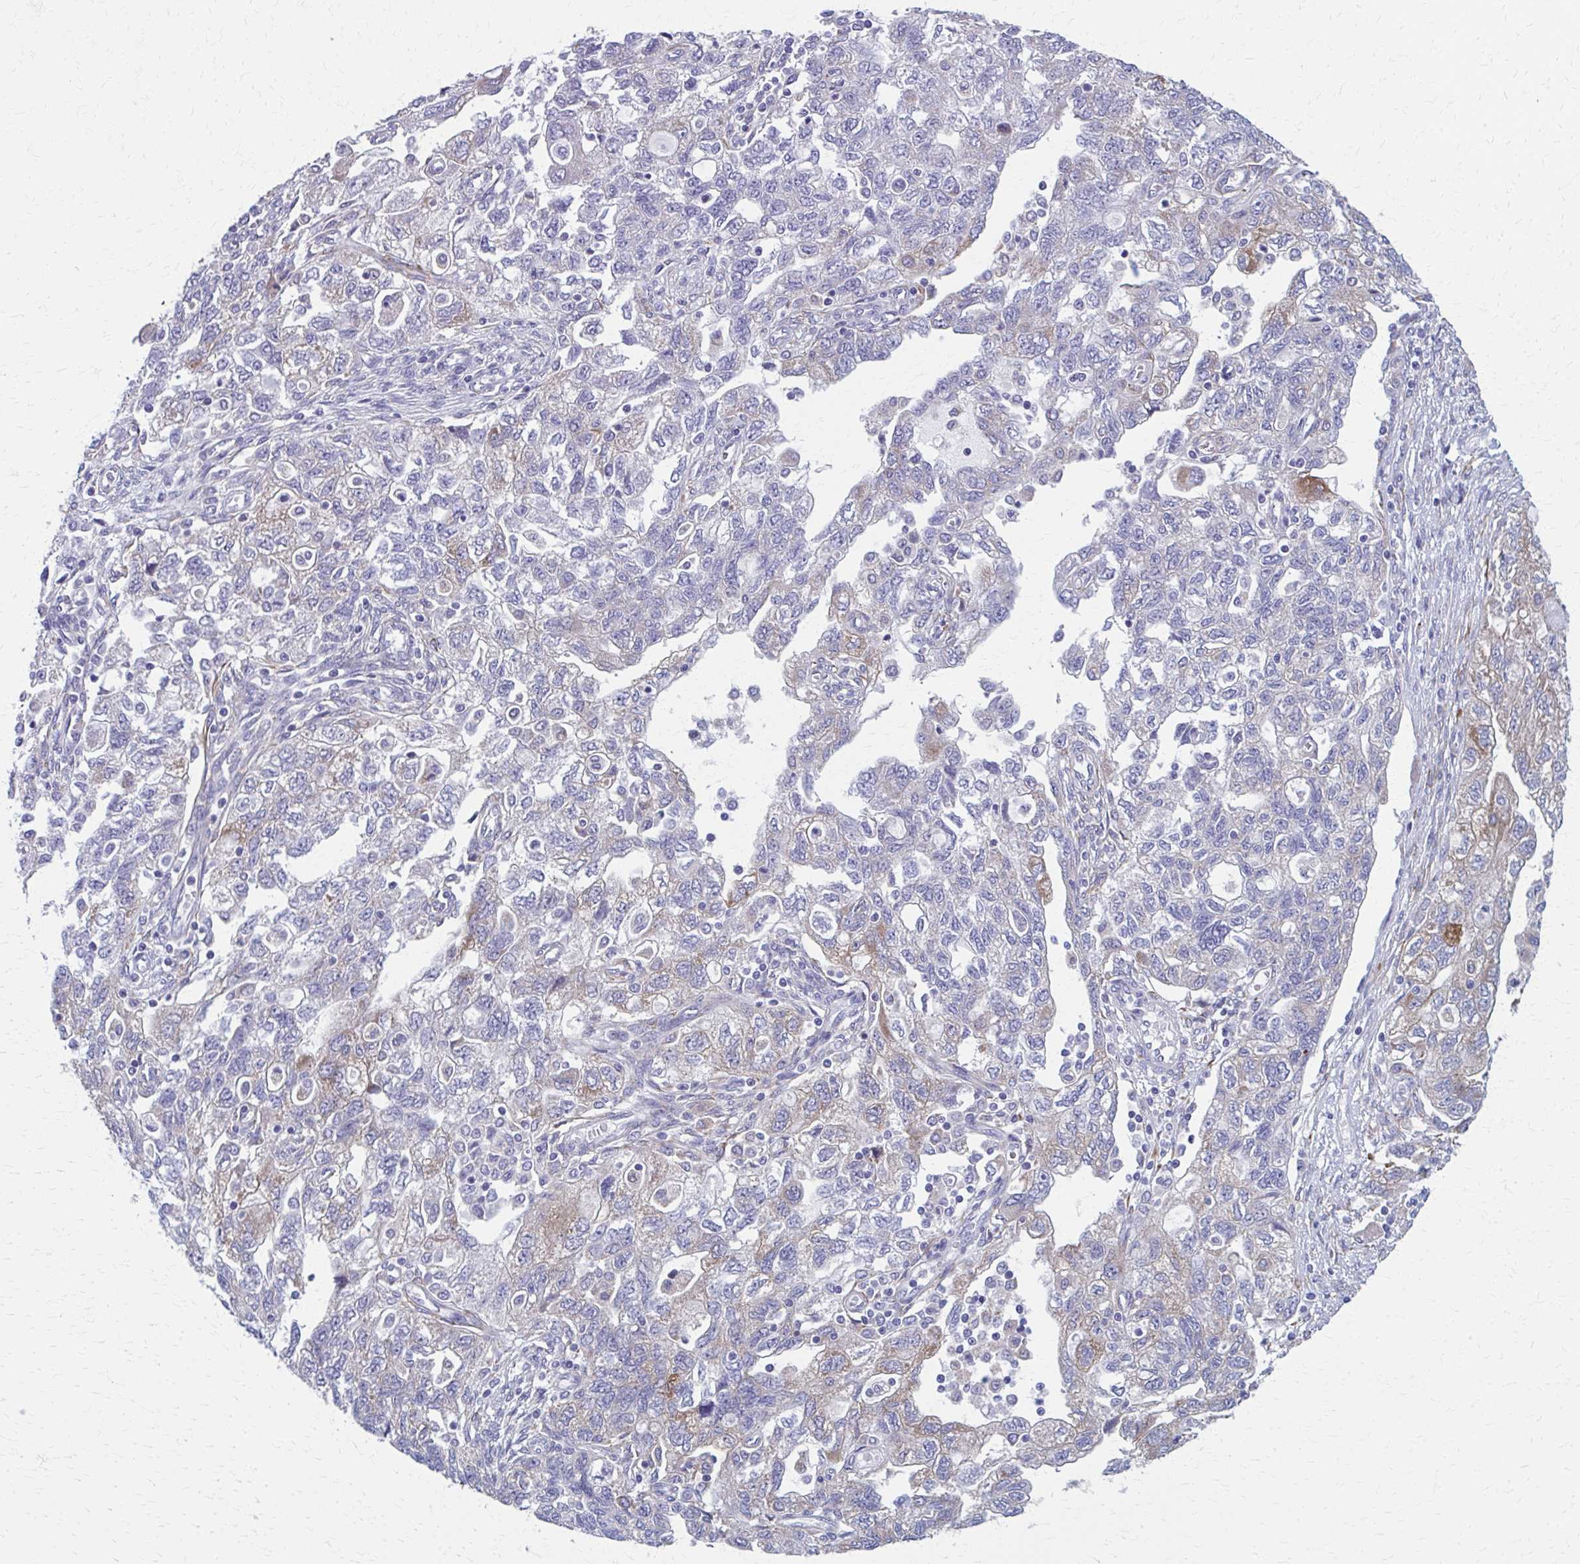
{"staining": {"intensity": "moderate", "quantity": "<25%", "location": "cytoplasmic/membranous"}, "tissue": "ovarian cancer", "cell_type": "Tumor cells", "image_type": "cancer", "snomed": [{"axis": "morphology", "description": "Carcinoma, NOS"}, {"axis": "morphology", "description": "Cystadenocarcinoma, serous, NOS"}, {"axis": "topography", "description": "Ovary"}], "caption": "IHC photomicrograph of neoplastic tissue: carcinoma (ovarian) stained using immunohistochemistry reveals low levels of moderate protein expression localized specifically in the cytoplasmic/membranous of tumor cells, appearing as a cytoplasmic/membranous brown color.", "gene": "SPATS2L", "patient": {"sex": "female", "age": 69}}